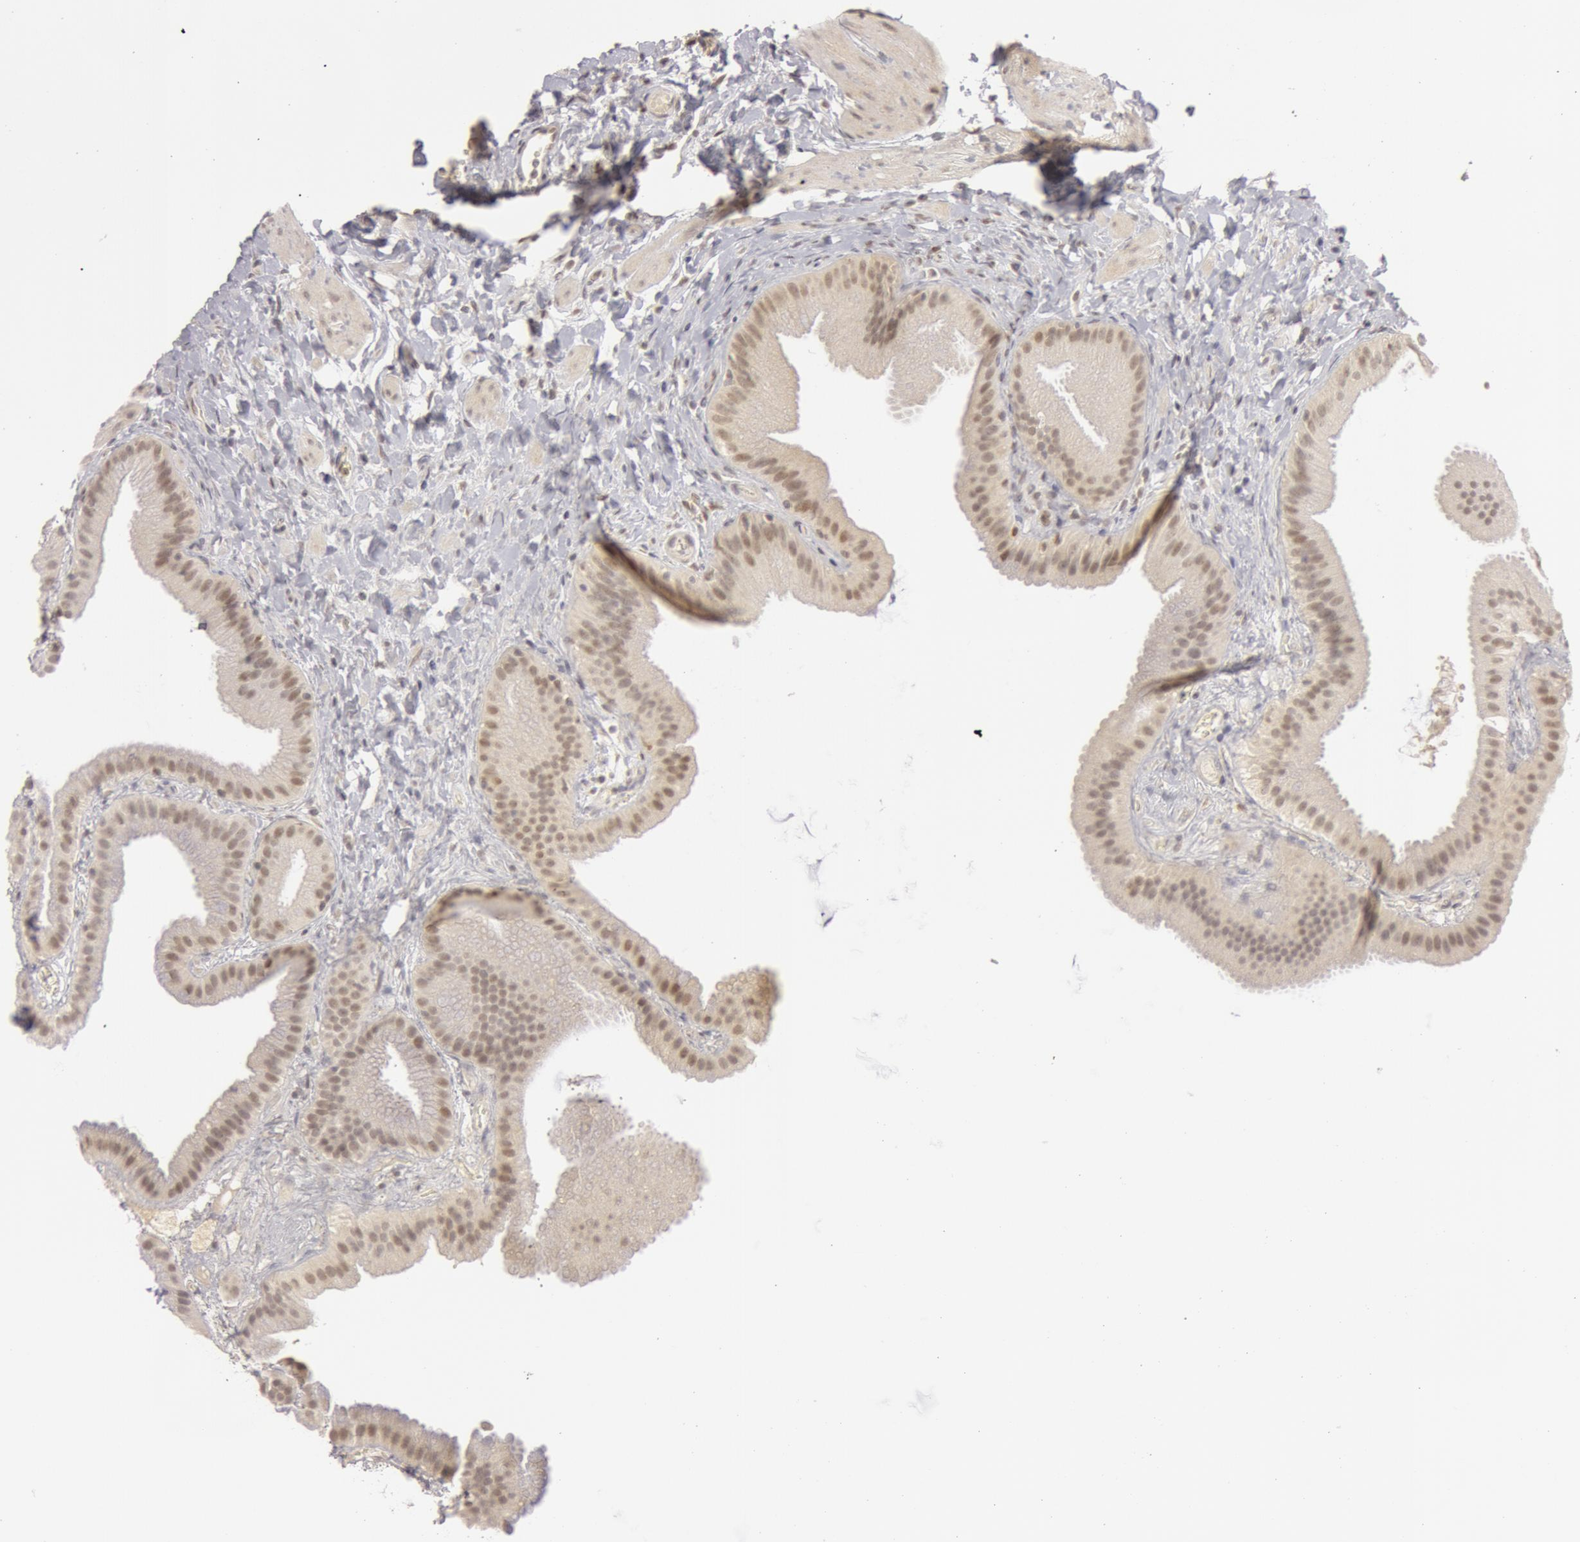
{"staining": {"intensity": "weak", "quantity": "25%-75%", "location": "nuclear"}, "tissue": "gallbladder", "cell_type": "Glandular cells", "image_type": "normal", "snomed": [{"axis": "morphology", "description": "Normal tissue, NOS"}, {"axis": "topography", "description": "Gallbladder"}], "caption": "Glandular cells exhibit low levels of weak nuclear positivity in approximately 25%-75% of cells in benign gallbladder. (Stains: DAB in brown, nuclei in blue, Microscopy: brightfield microscopy at high magnification).", "gene": "OASL", "patient": {"sex": "female", "age": 63}}